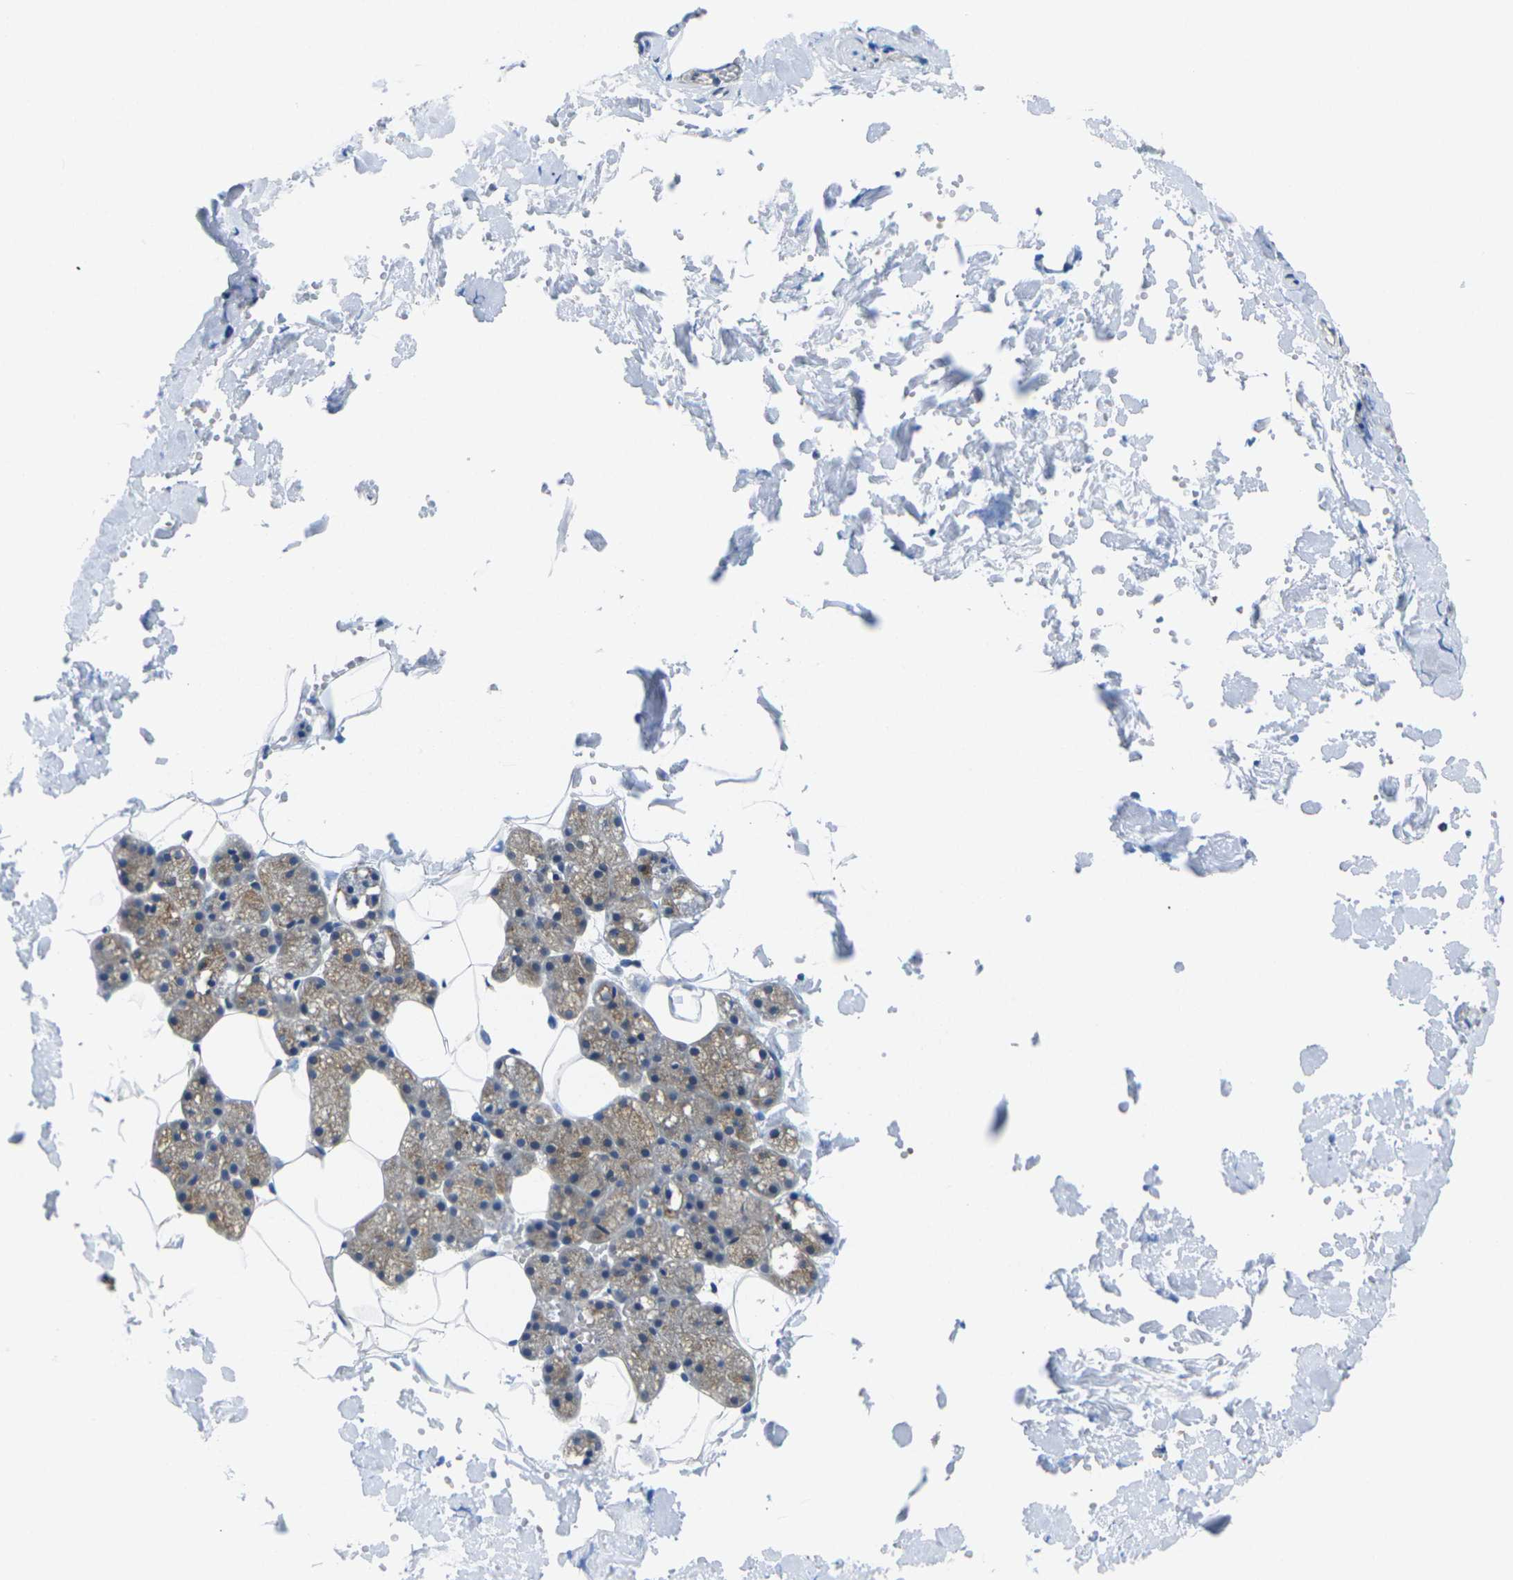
{"staining": {"intensity": "moderate", "quantity": ">75%", "location": "cytoplasmic/membranous"}, "tissue": "salivary gland", "cell_type": "Glandular cells", "image_type": "normal", "snomed": [{"axis": "morphology", "description": "Normal tissue, NOS"}, {"axis": "topography", "description": "Salivary gland"}], "caption": "Salivary gland stained with a protein marker reveals moderate staining in glandular cells.", "gene": "TMCC2", "patient": {"sex": "male", "age": 62}}